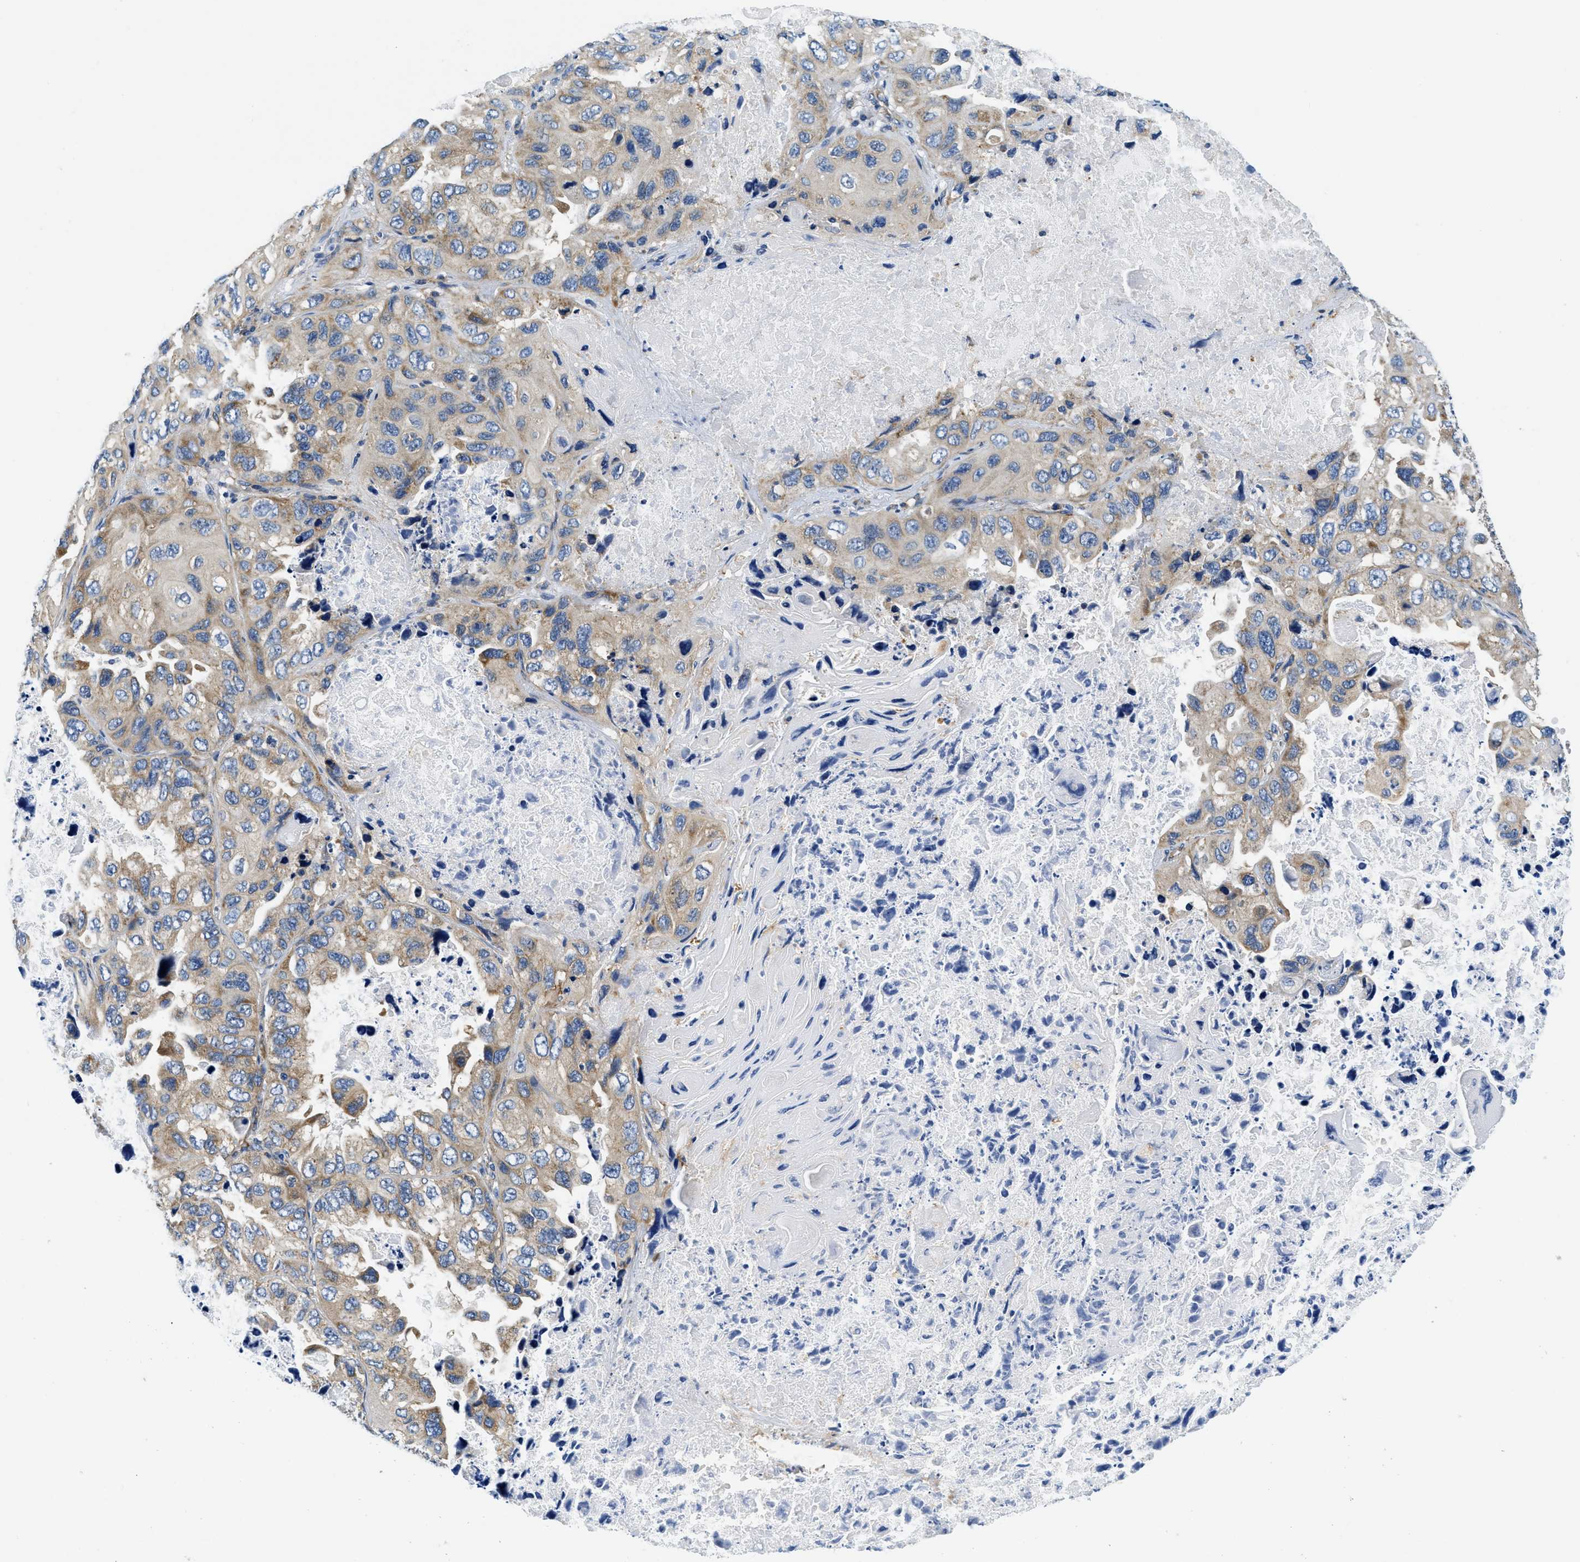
{"staining": {"intensity": "moderate", "quantity": "<25%", "location": "cytoplasmic/membranous"}, "tissue": "lung cancer", "cell_type": "Tumor cells", "image_type": "cancer", "snomed": [{"axis": "morphology", "description": "Squamous cell carcinoma, NOS"}, {"axis": "topography", "description": "Lung"}], "caption": "Lung squamous cell carcinoma stained for a protein (brown) demonstrates moderate cytoplasmic/membranous positive staining in approximately <25% of tumor cells.", "gene": "SAMD4B", "patient": {"sex": "female", "age": 73}}